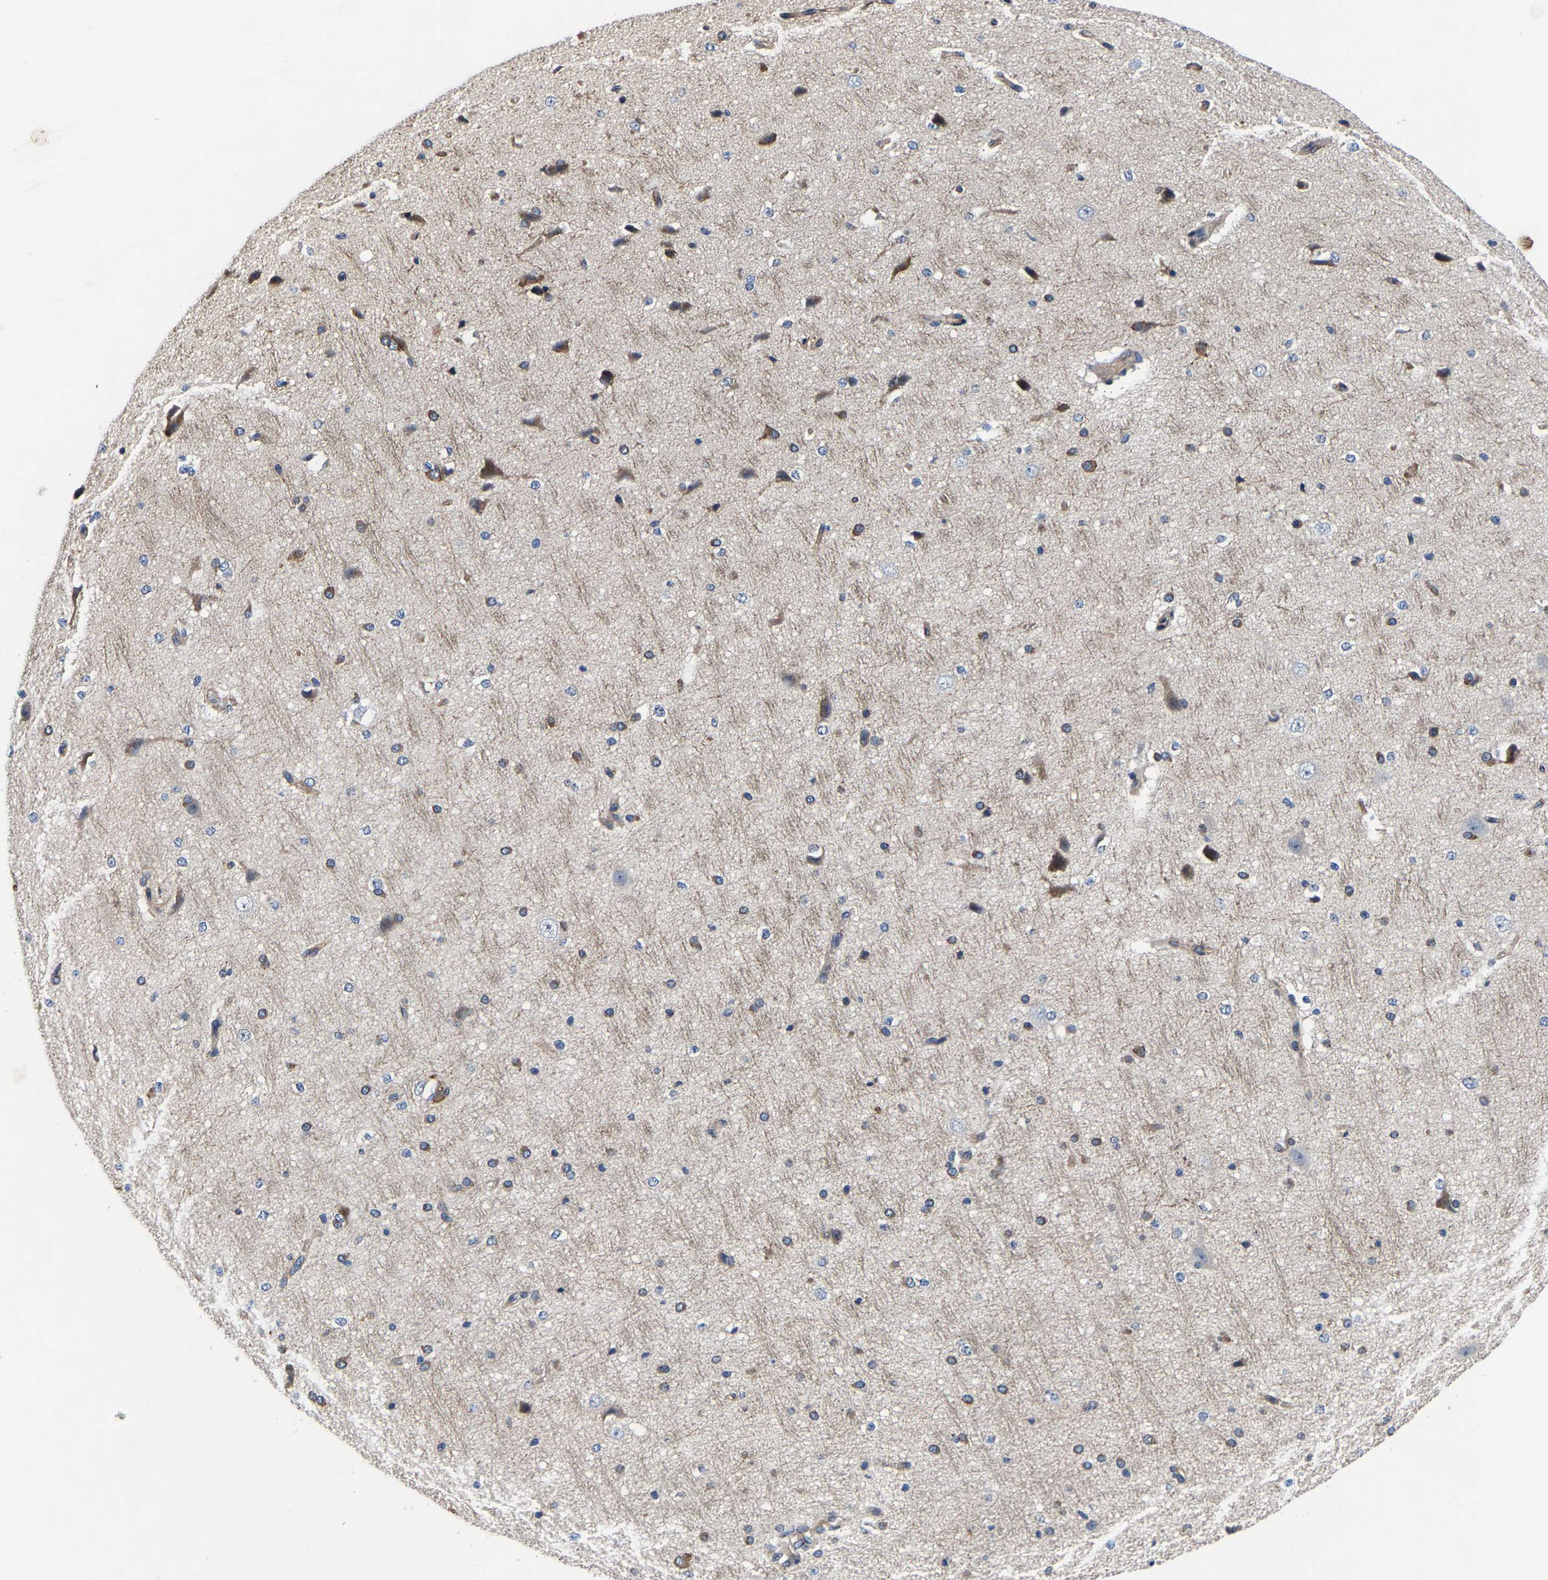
{"staining": {"intensity": "weak", "quantity": "25%-75%", "location": "cytoplasmic/membranous"}, "tissue": "cerebral cortex", "cell_type": "Endothelial cells", "image_type": "normal", "snomed": [{"axis": "morphology", "description": "Normal tissue, NOS"}, {"axis": "morphology", "description": "Developmental malformation"}, {"axis": "topography", "description": "Cerebral cortex"}], "caption": "A low amount of weak cytoplasmic/membranous expression is seen in about 25%-75% of endothelial cells in unremarkable cerebral cortex.", "gene": "SLC12A2", "patient": {"sex": "female", "age": 30}}